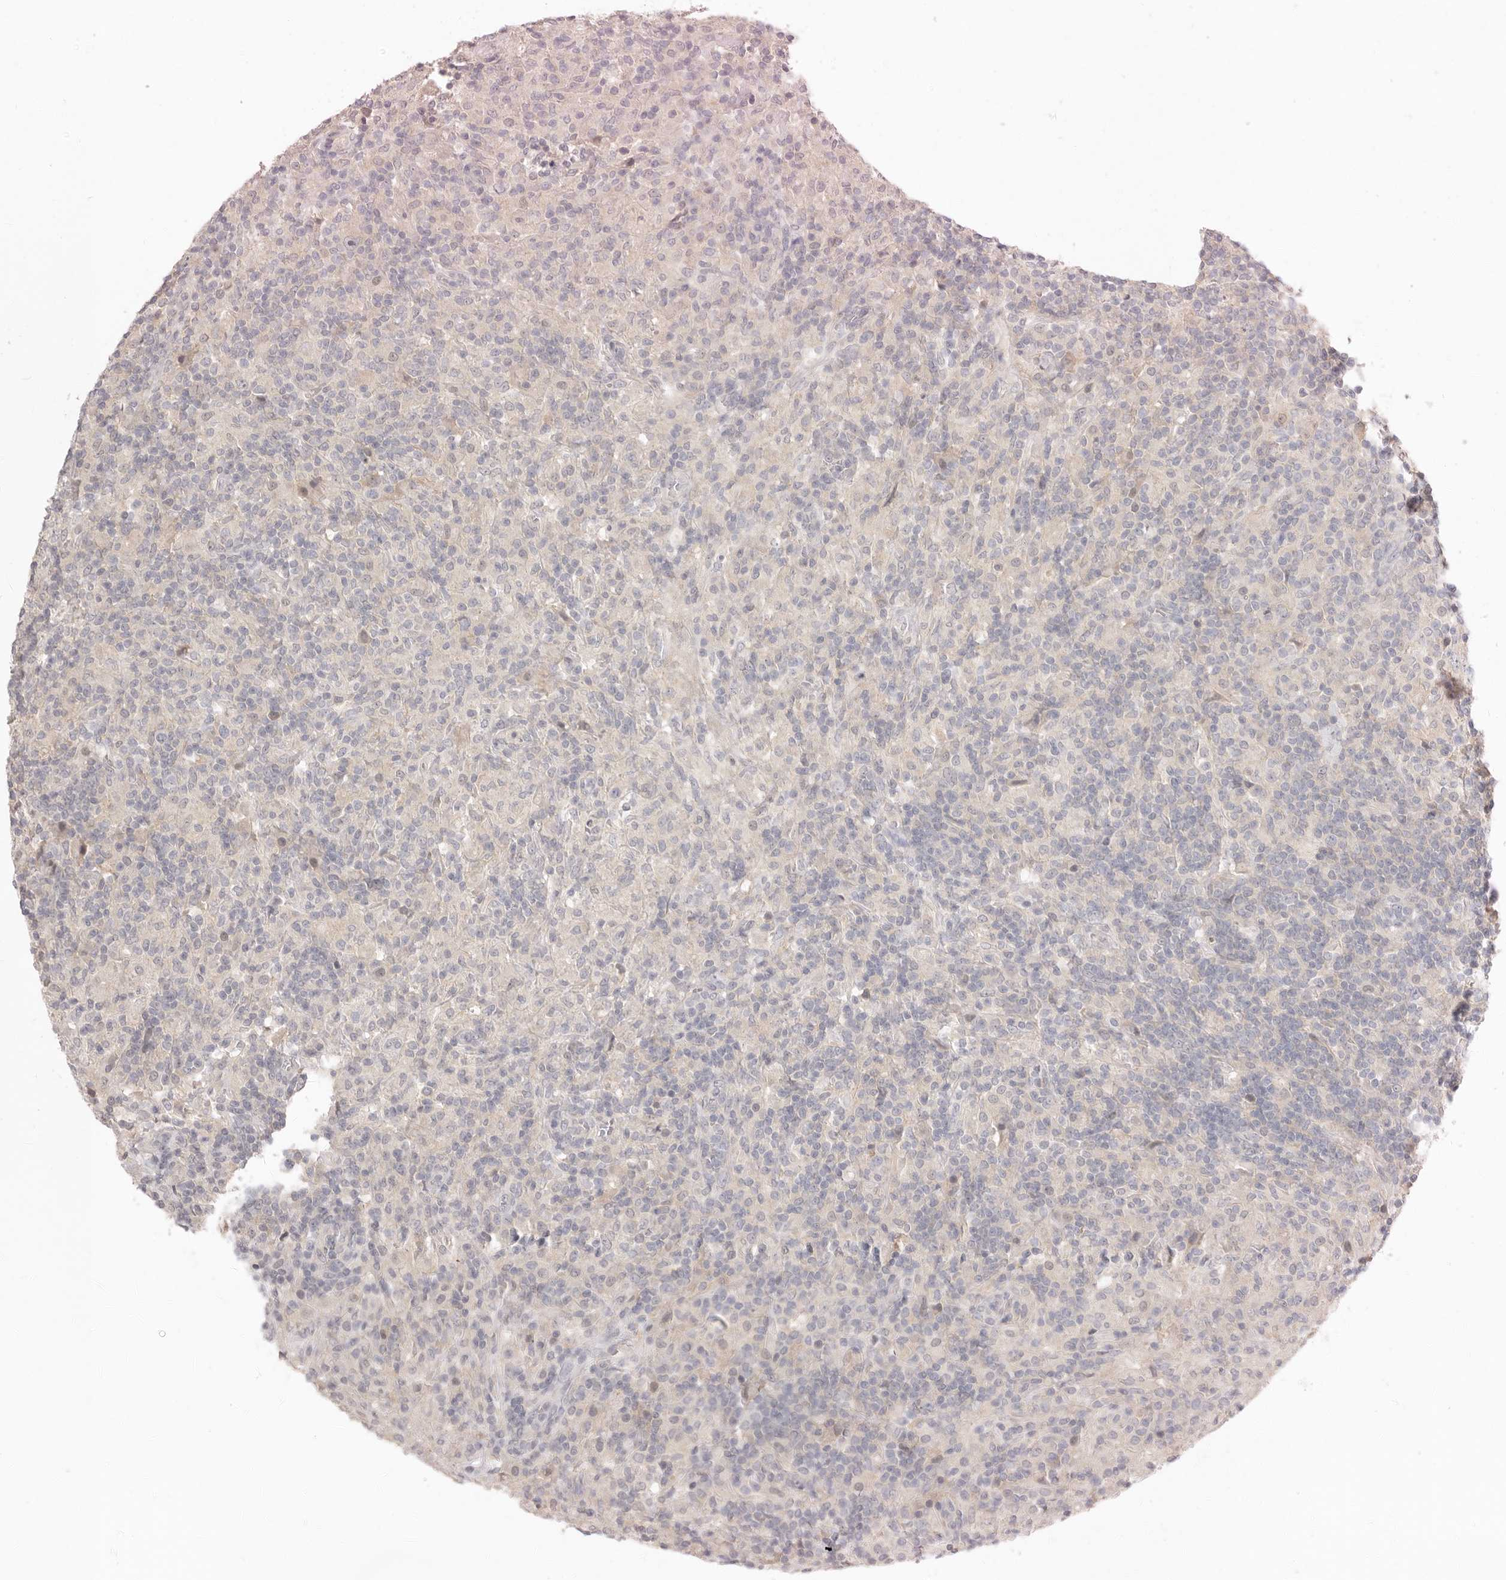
{"staining": {"intensity": "negative", "quantity": "none", "location": "none"}, "tissue": "lymphoma", "cell_type": "Tumor cells", "image_type": "cancer", "snomed": [{"axis": "morphology", "description": "Hodgkin's disease, NOS"}, {"axis": "topography", "description": "Lymph node"}], "caption": "Immunohistochemistry histopathology image of human Hodgkin's disease stained for a protein (brown), which reveals no staining in tumor cells.", "gene": "AHDC1", "patient": {"sex": "male", "age": 70}}